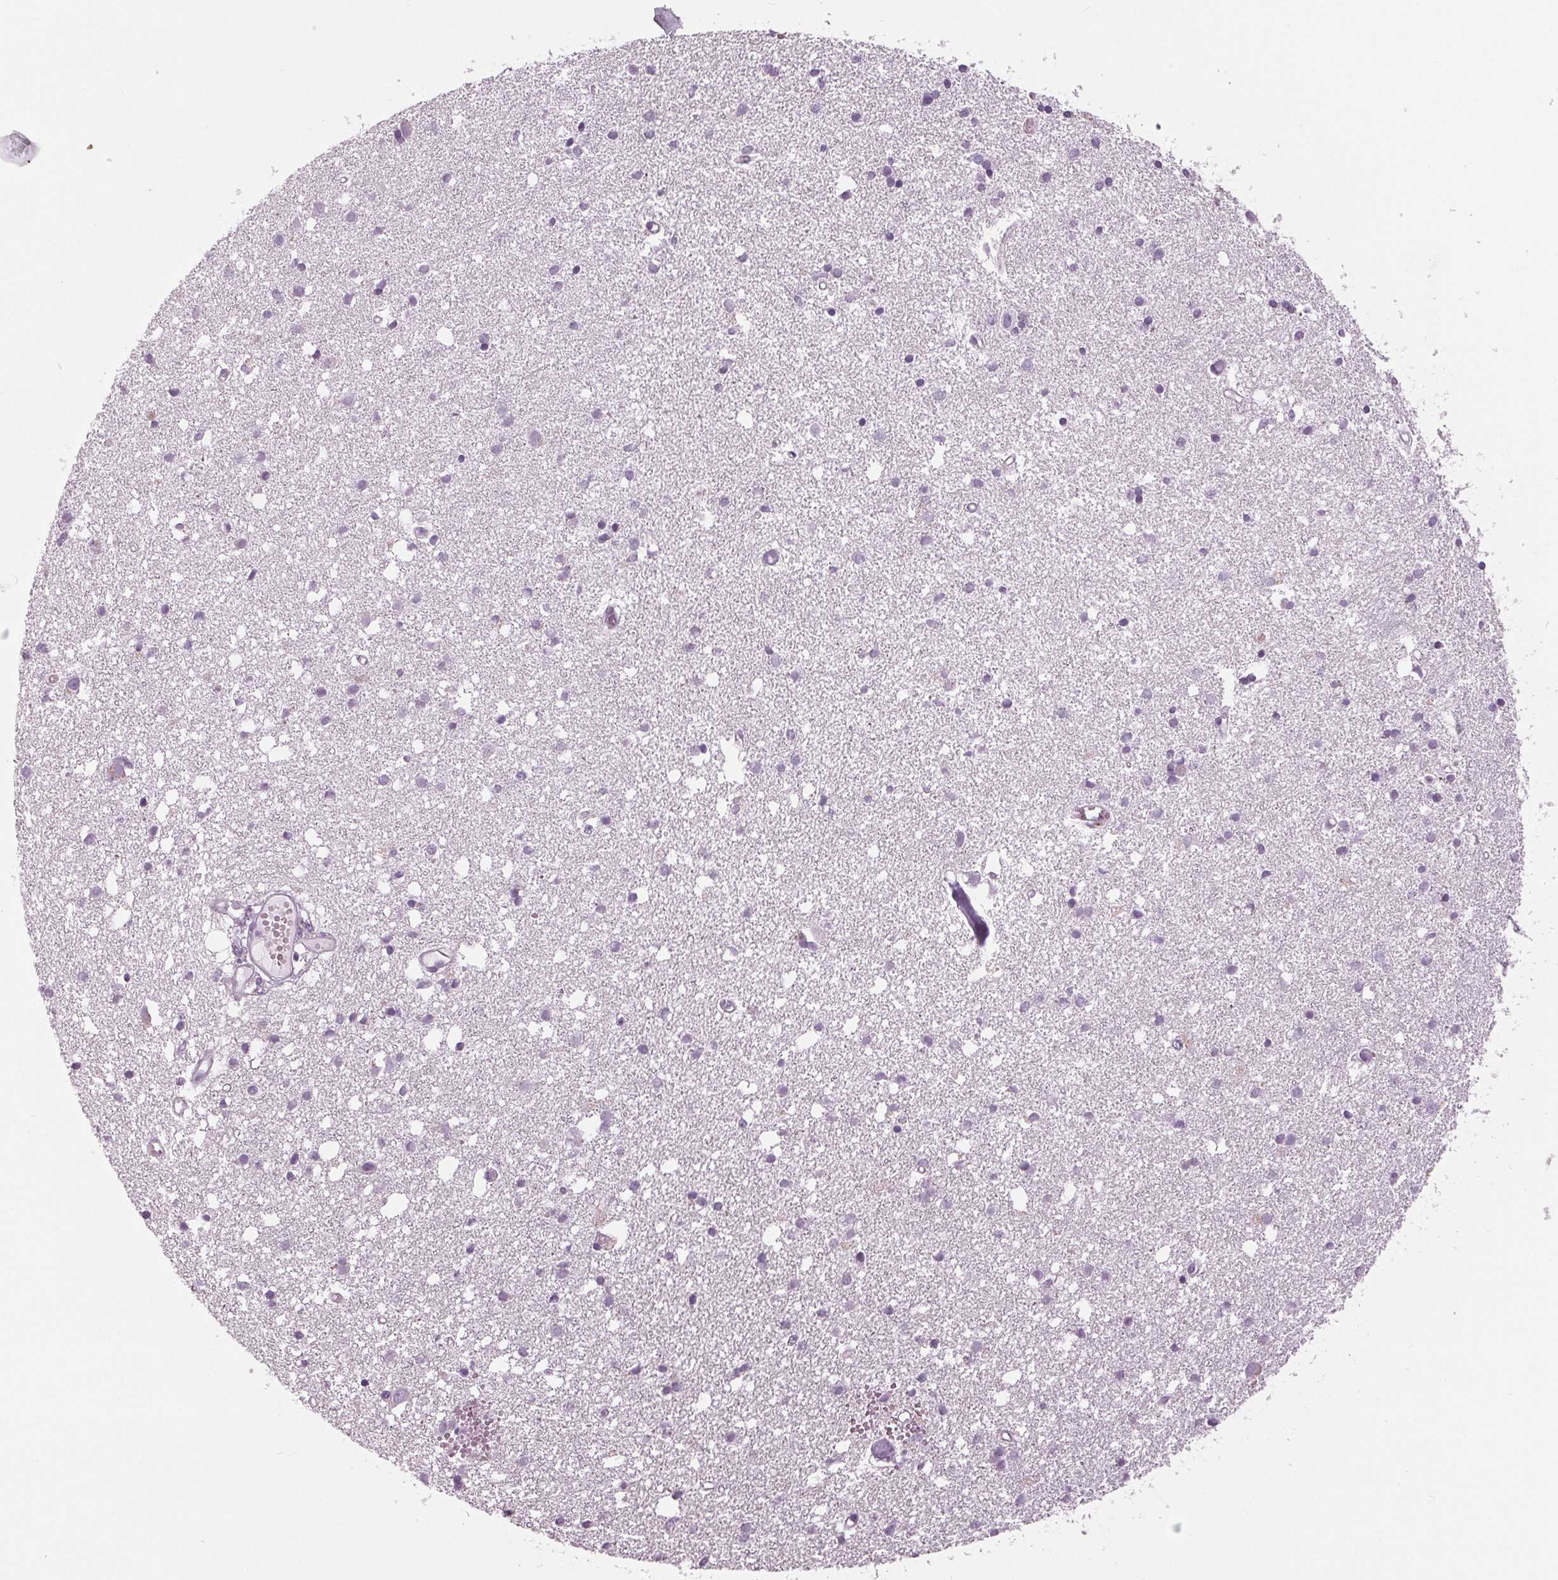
{"staining": {"intensity": "negative", "quantity": "none", "location": "none"}, "tissue": "cerebral cortex", "cell_type": "Endothelial cells", "image_type": "normal", "snomed": [{"axis": "morphology", "description": "Normal tissue, NOS"}, {"axis": "morphology", "description": "Glioma, malignant, High grade"}, {"axis": "topography", "description": "Cerebral cortex"}], "caption": "DAB immunohistochemical staining of normal cerebral cortex reveals no significant positivity in endothelial cells. (DAB (3,3'-diaminobenzidine) IHC with hematoxylin counter stain).", "gene": "SAMD4A", "patient": {"sex": "male", "age": 71}}